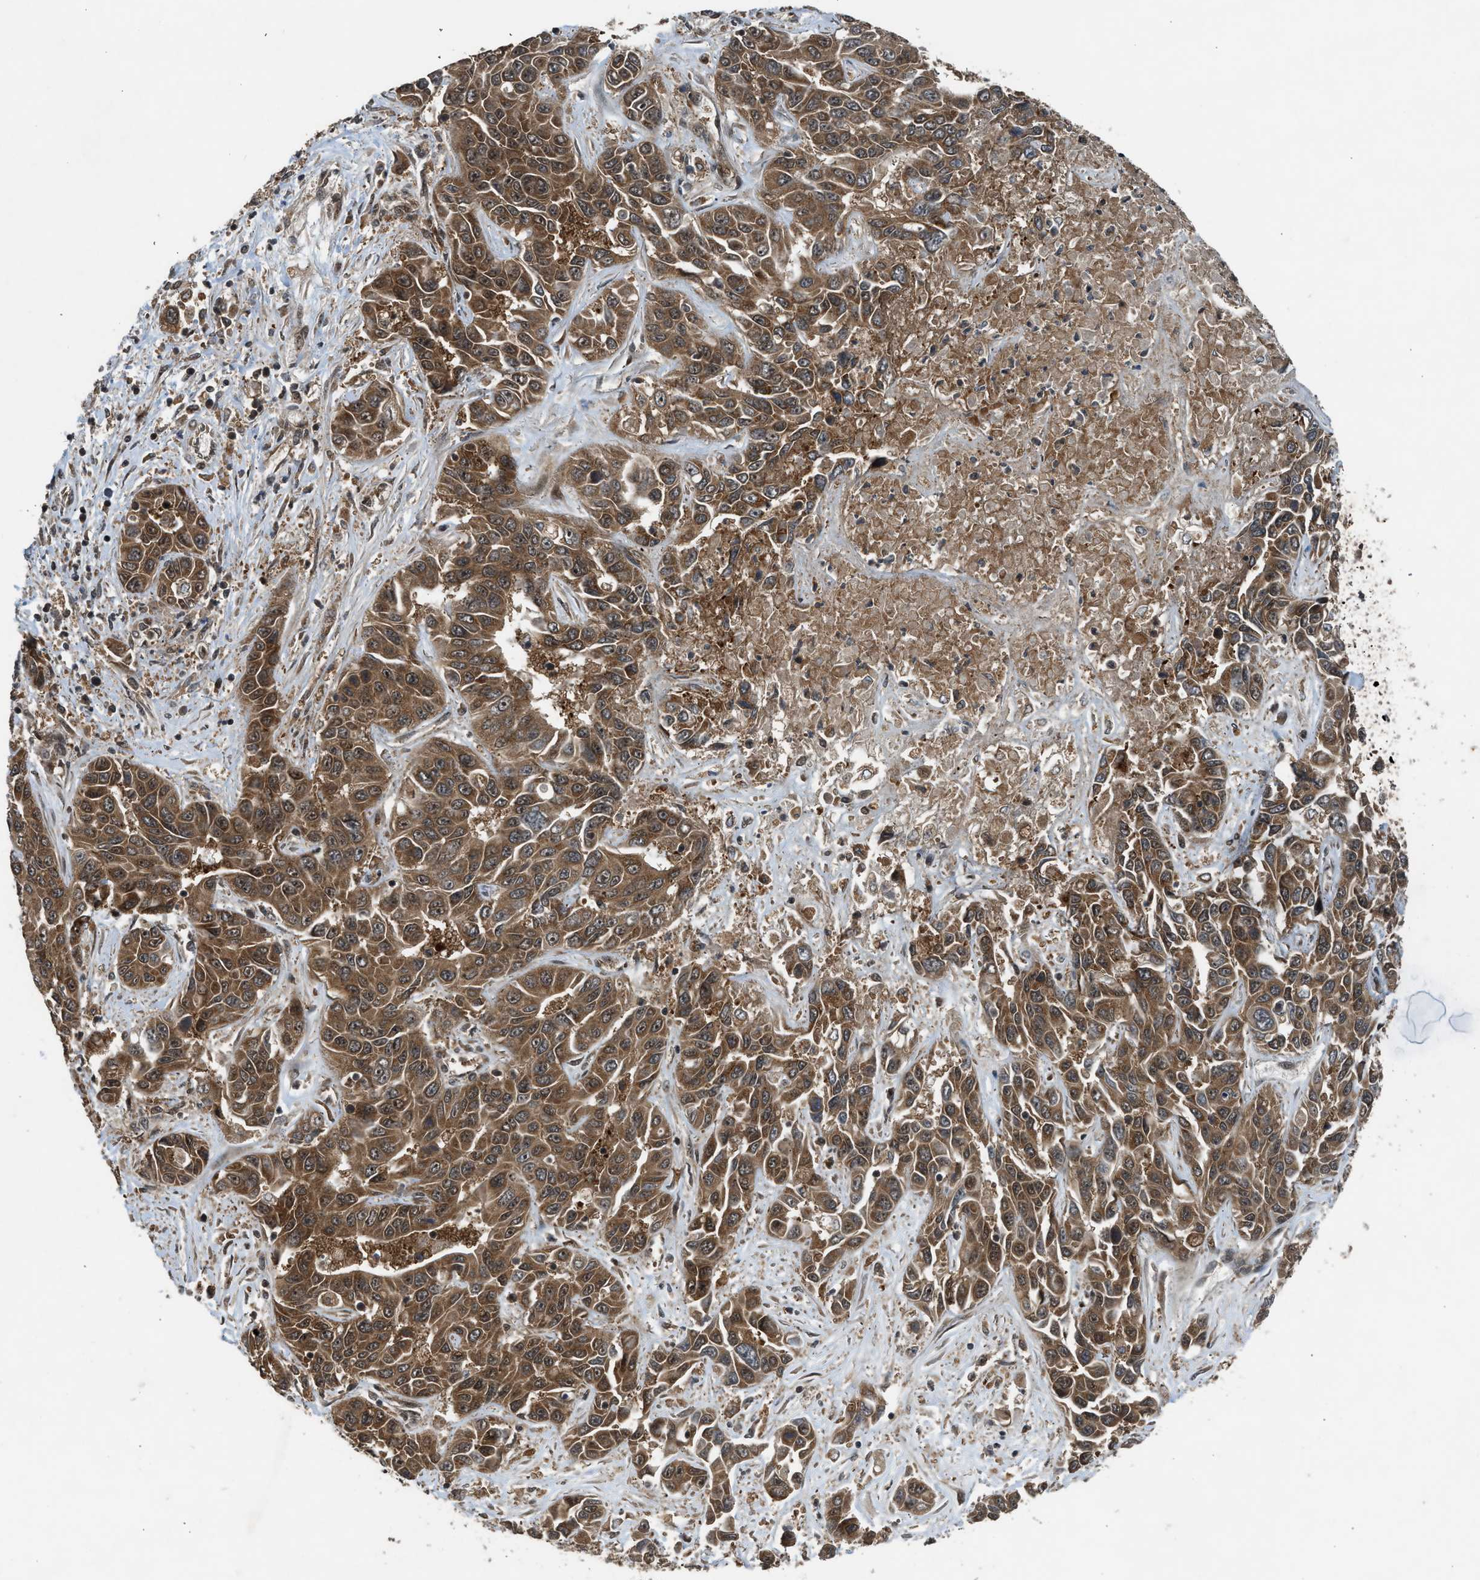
{"staining": {"intensity": "moderate", "quantity": ">75%", "location": "cytoplasmic/membranous"}, "tissue": "liver cancer", "cell_type": "Tumor cells", "image_type": "cancer", "snomed": [{"axis": "morphology", "description": "Cholangiocarcinoma"}, {"axis": "topography", "description": "Liver"}], "caption": "Immunohistochemistry (IHC) image of neoplastic tissue: human cholangiocarcinoma (liver) stained using immunohistochemistry reveals medium levels of moderate protein expression localized specifically in the cytoplasmic/membranous of tumor cells, appearing as a cytoplasmic/membranous brown color.", "gene": "TXNL1", "patient": {"sex": "female", "age": 52}}